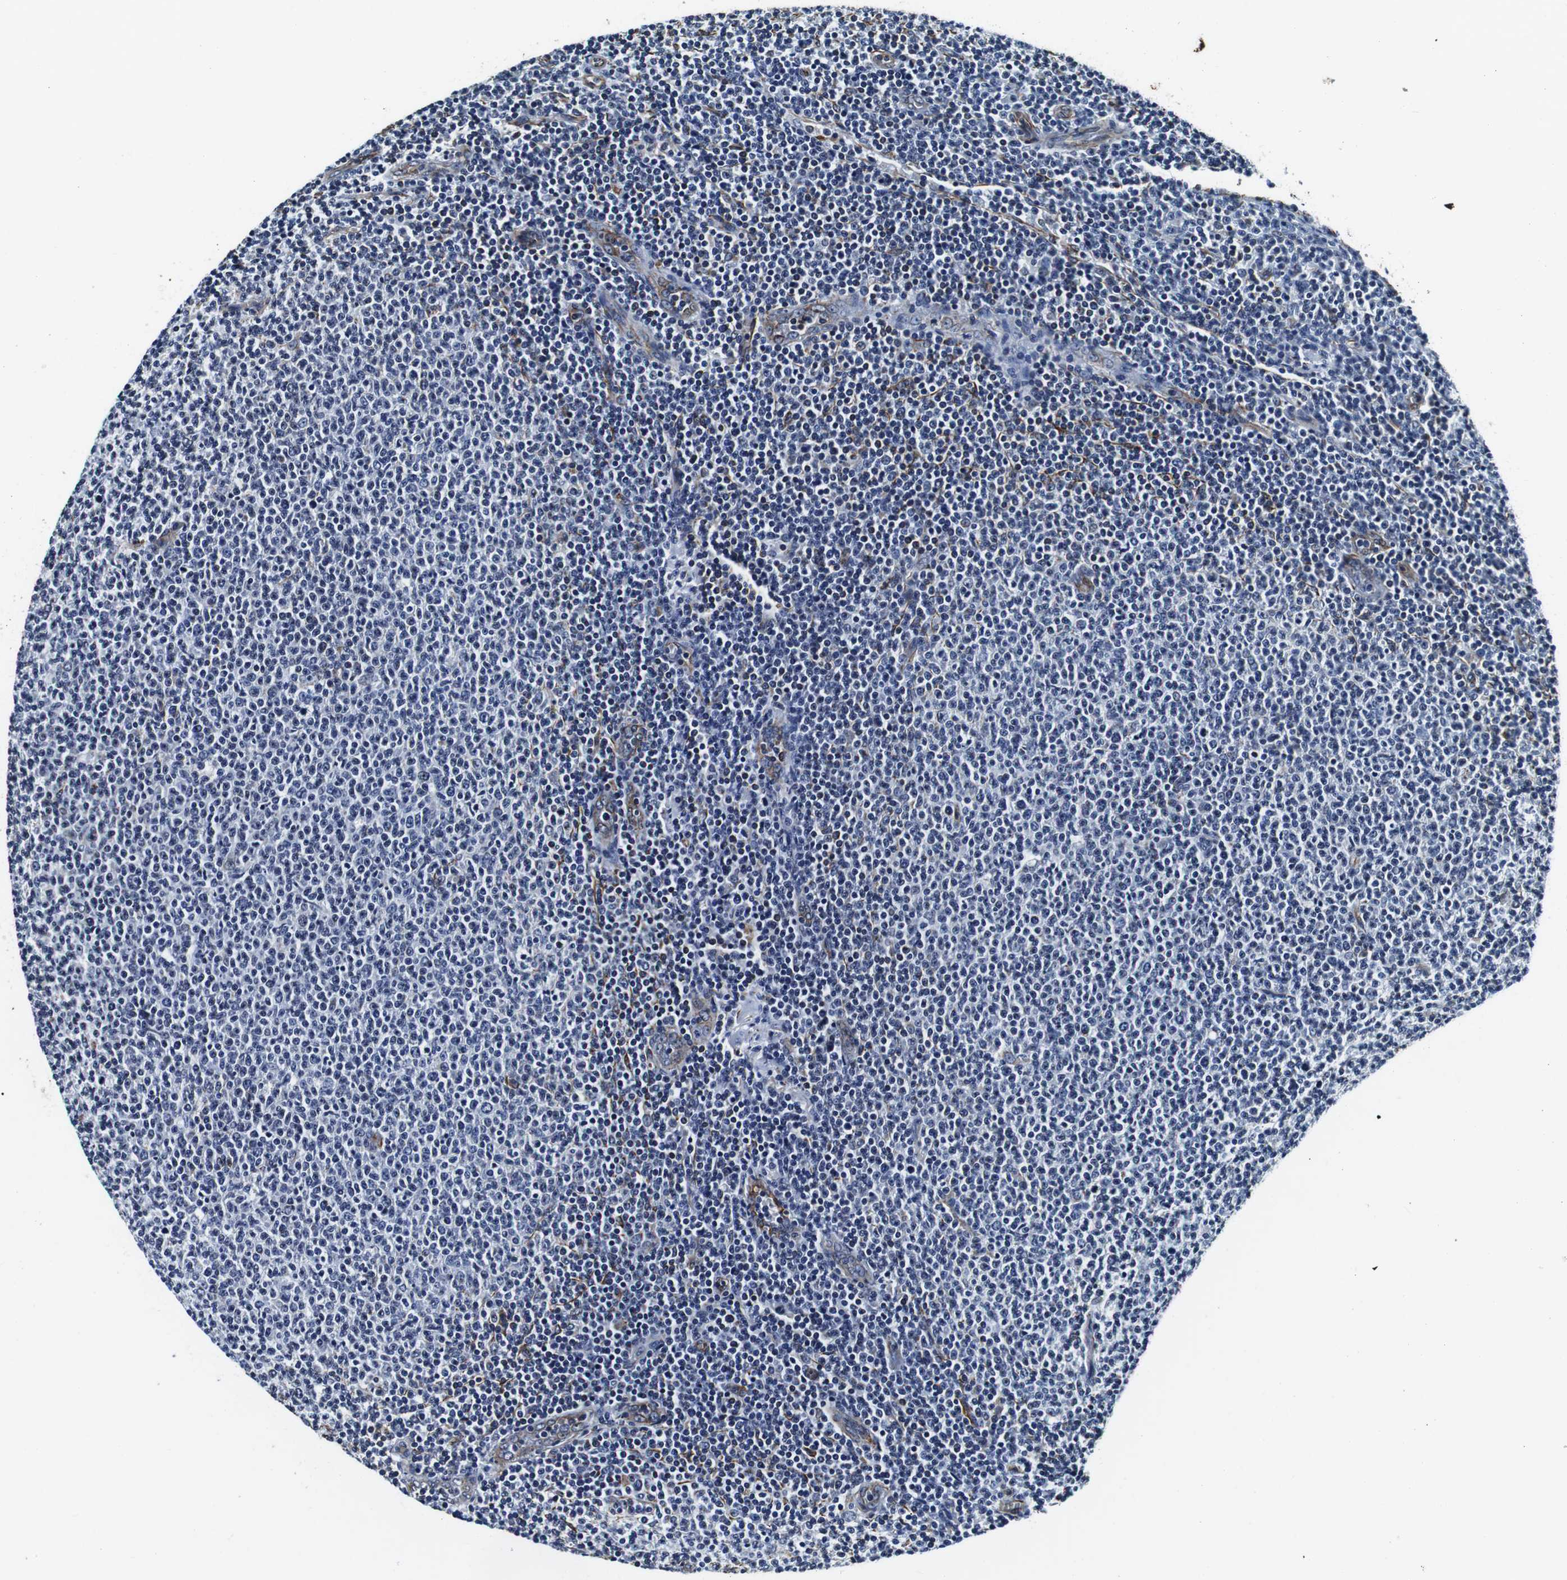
{"staining": {"intensity": "negative", "quantity": "none", "location": "none"}, "tissue": "lymphoma", "cell_type": "Tumor cells", "image_type": "cancer", "snomed": [{"axis": "morphology", "description": "Malignant lymphoma, non-Hodgkin's type, Low grade"}, {"axis": "topography", "description": "Lymph node"}], "caption": "Lymphoma stained for a protein using immunohistochemistry displays no expression tumor cells.", "gene": "GJE1", "patient": {"sex": "male", "age": 66}}